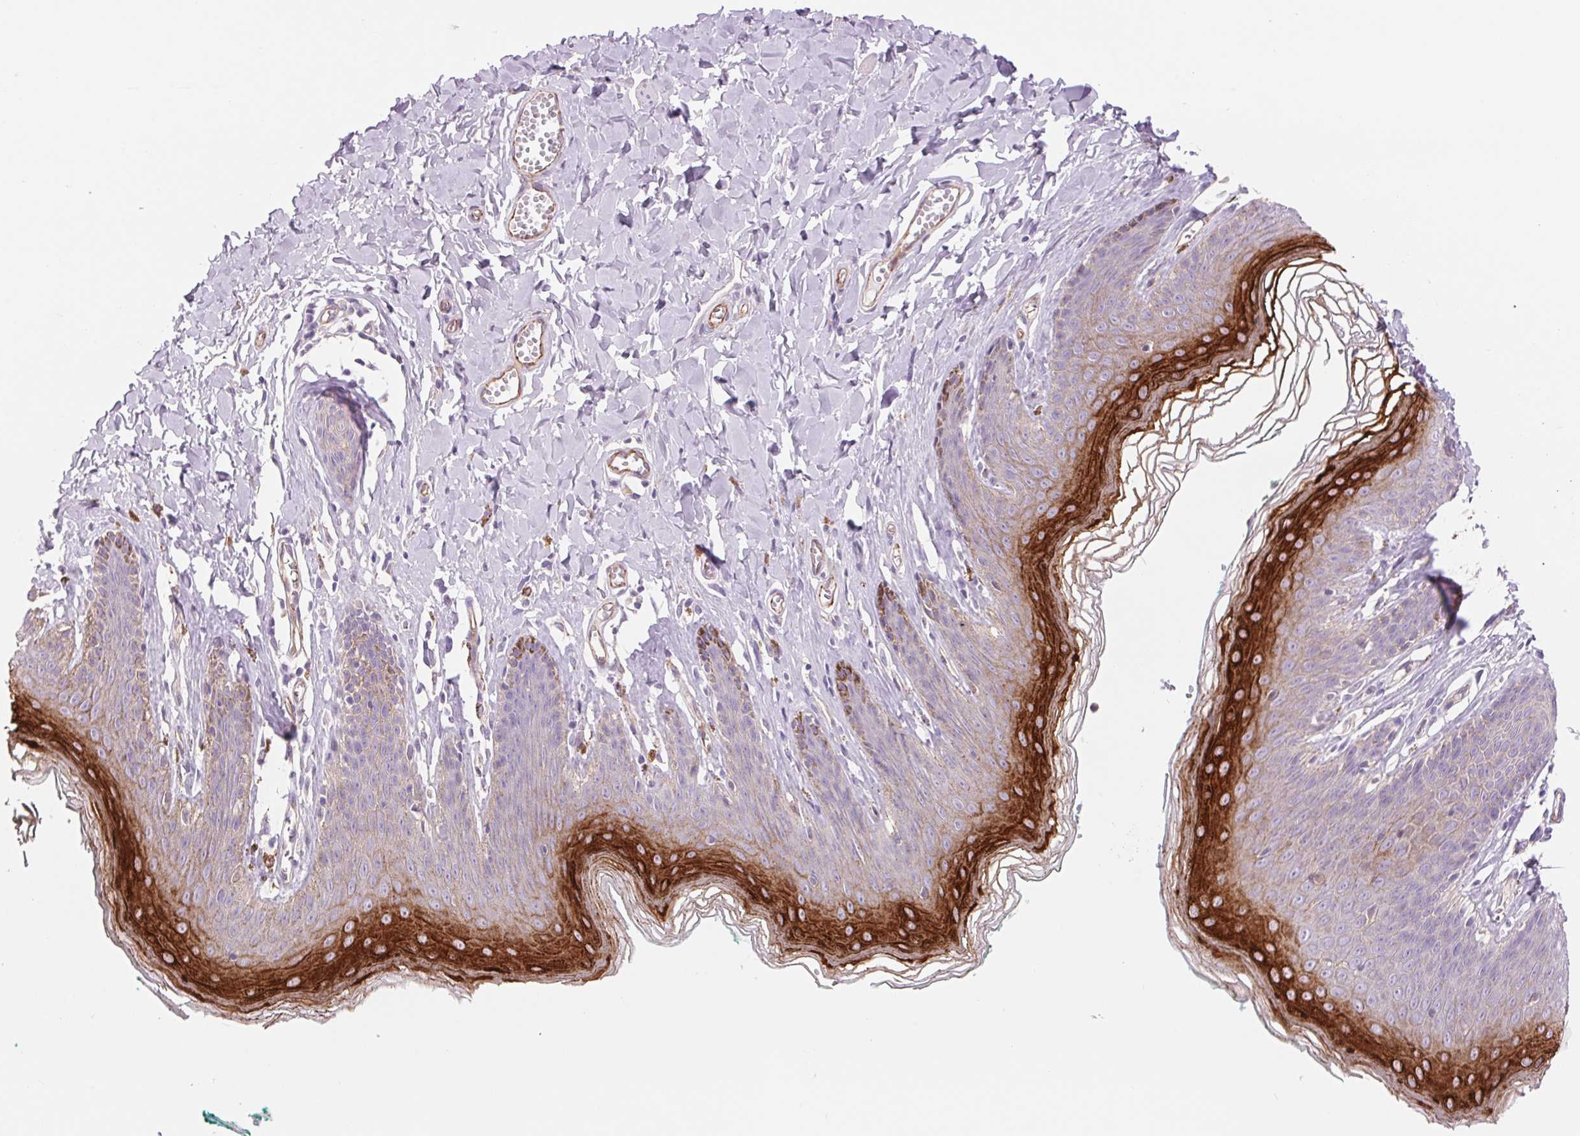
{"staining": {"intensity": "strong", "quantity": "<25%", "location": "cytoplasmic/membranous"}, "tissue": "skin", "cell_type": "Epidermal cells", "image_type": "normal", "snomed": [{"axis": "morphology", "description": "Normal tissue, NOS"}, {"axis": "topography", "description": "Vulva"}, {"axis": "topography", "description": "Peripheral nerve tissue"}], "caption": "Protein expression analysis of normal human skin reveals strong cytoplasmic/membranous expression in approximately <25% of epidermal cells.", "gene": "DIXDC1", "patient": {"sex": "female", "age": 66}}